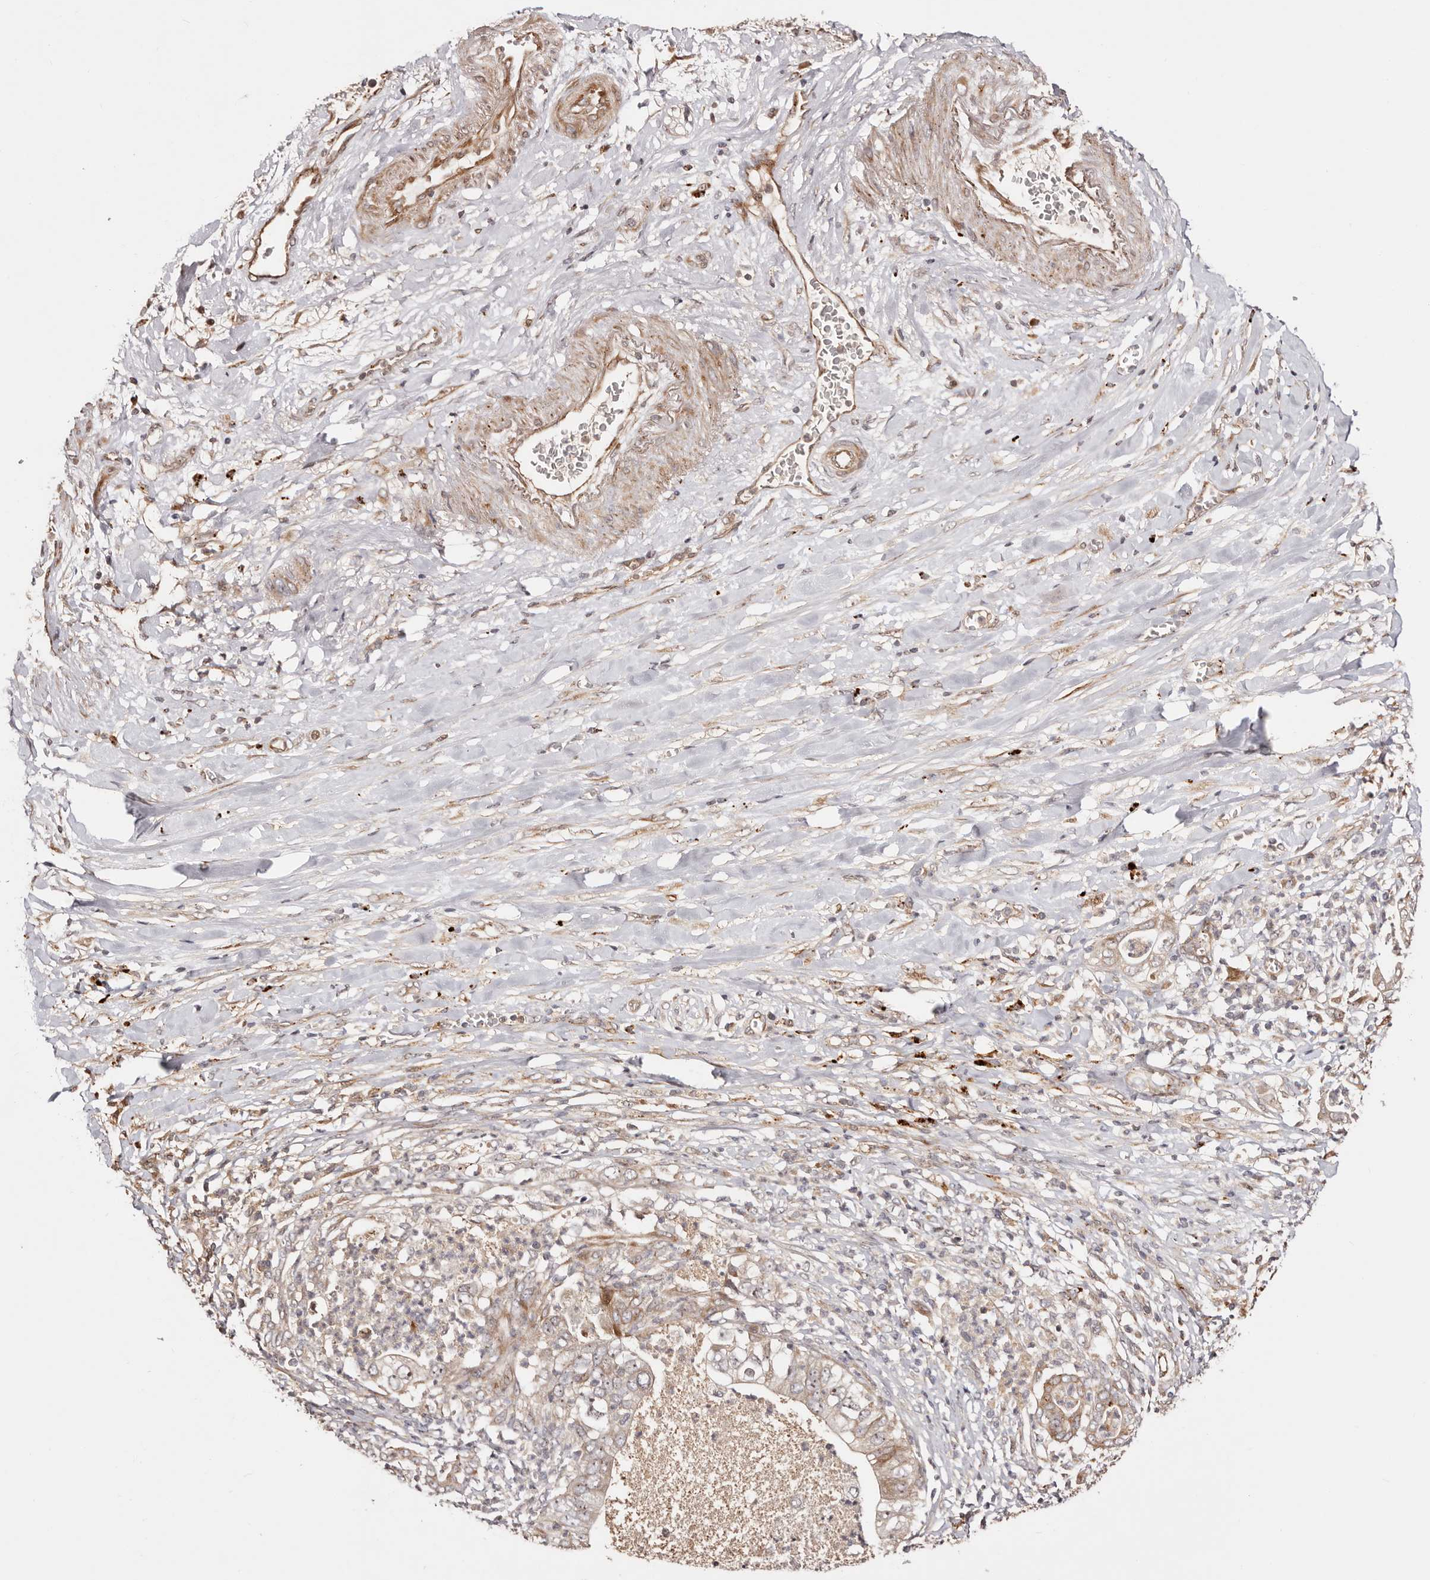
{"staining": {"intensity": "moderate", "quantity": ">75%", "location": "cytoplasmic/membranous"}, "tissue": "pancreatic cancer", "cell_type": "Tumor cells", "image_type": "cancer", "snomed": [{"axis": "morphology", "description": "Adenocarcinoma, NOS"}, {"axis": "topography", "description": "Pancreas"}], "caption": "This is an image of immunohistochemistry (IHC) staining of pancreatic adenocarcinoma, which shows moderate expression in the cytoplasmic/membranous of tumor cells.", "gene": "PTPN22", "patient": {"sex": "female", "age": 78}}